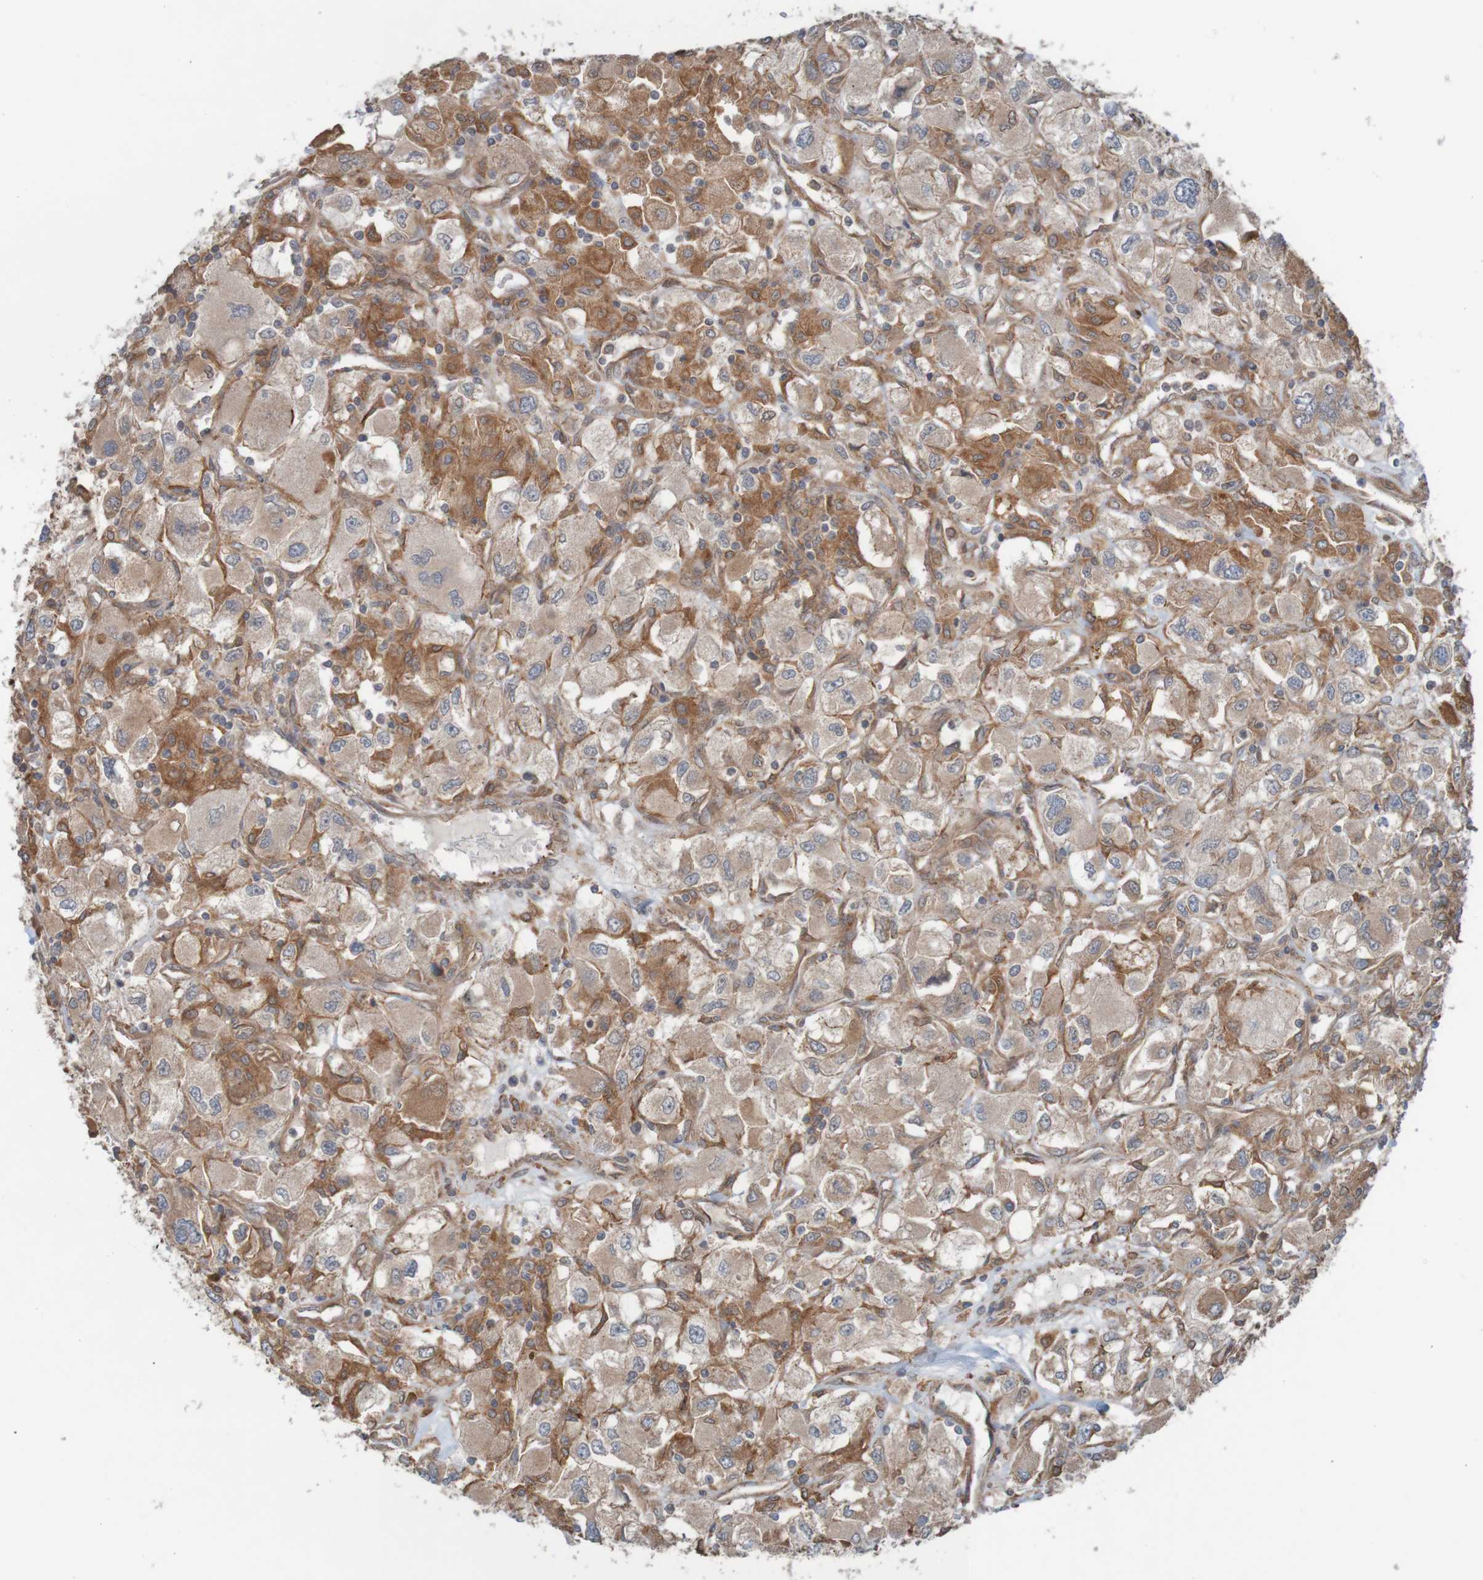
{"staining": {"intensity": "moderate", "quantity": ">75%", "location": "cytoplasmic/membranous"}, "tissue": "renal cancer", "cell_type": "Tumor cells", "image_type": "cancer", "snomed": [{"axis": "morphology", "description": "Adenocarcinoma, NOS"}, {"axis": "topography", "description": "Kidney"}], "caption": "An immunohistochemistry histopathology image of neoplastic tissue is shown. Protein staining in brown shows moderate cytoplasmic/membranous positivity in adenocarcinoma (renal) within tumor cells.", "gene": "ARHGEF11", "patient": {"sex": "female", "age": 52}}